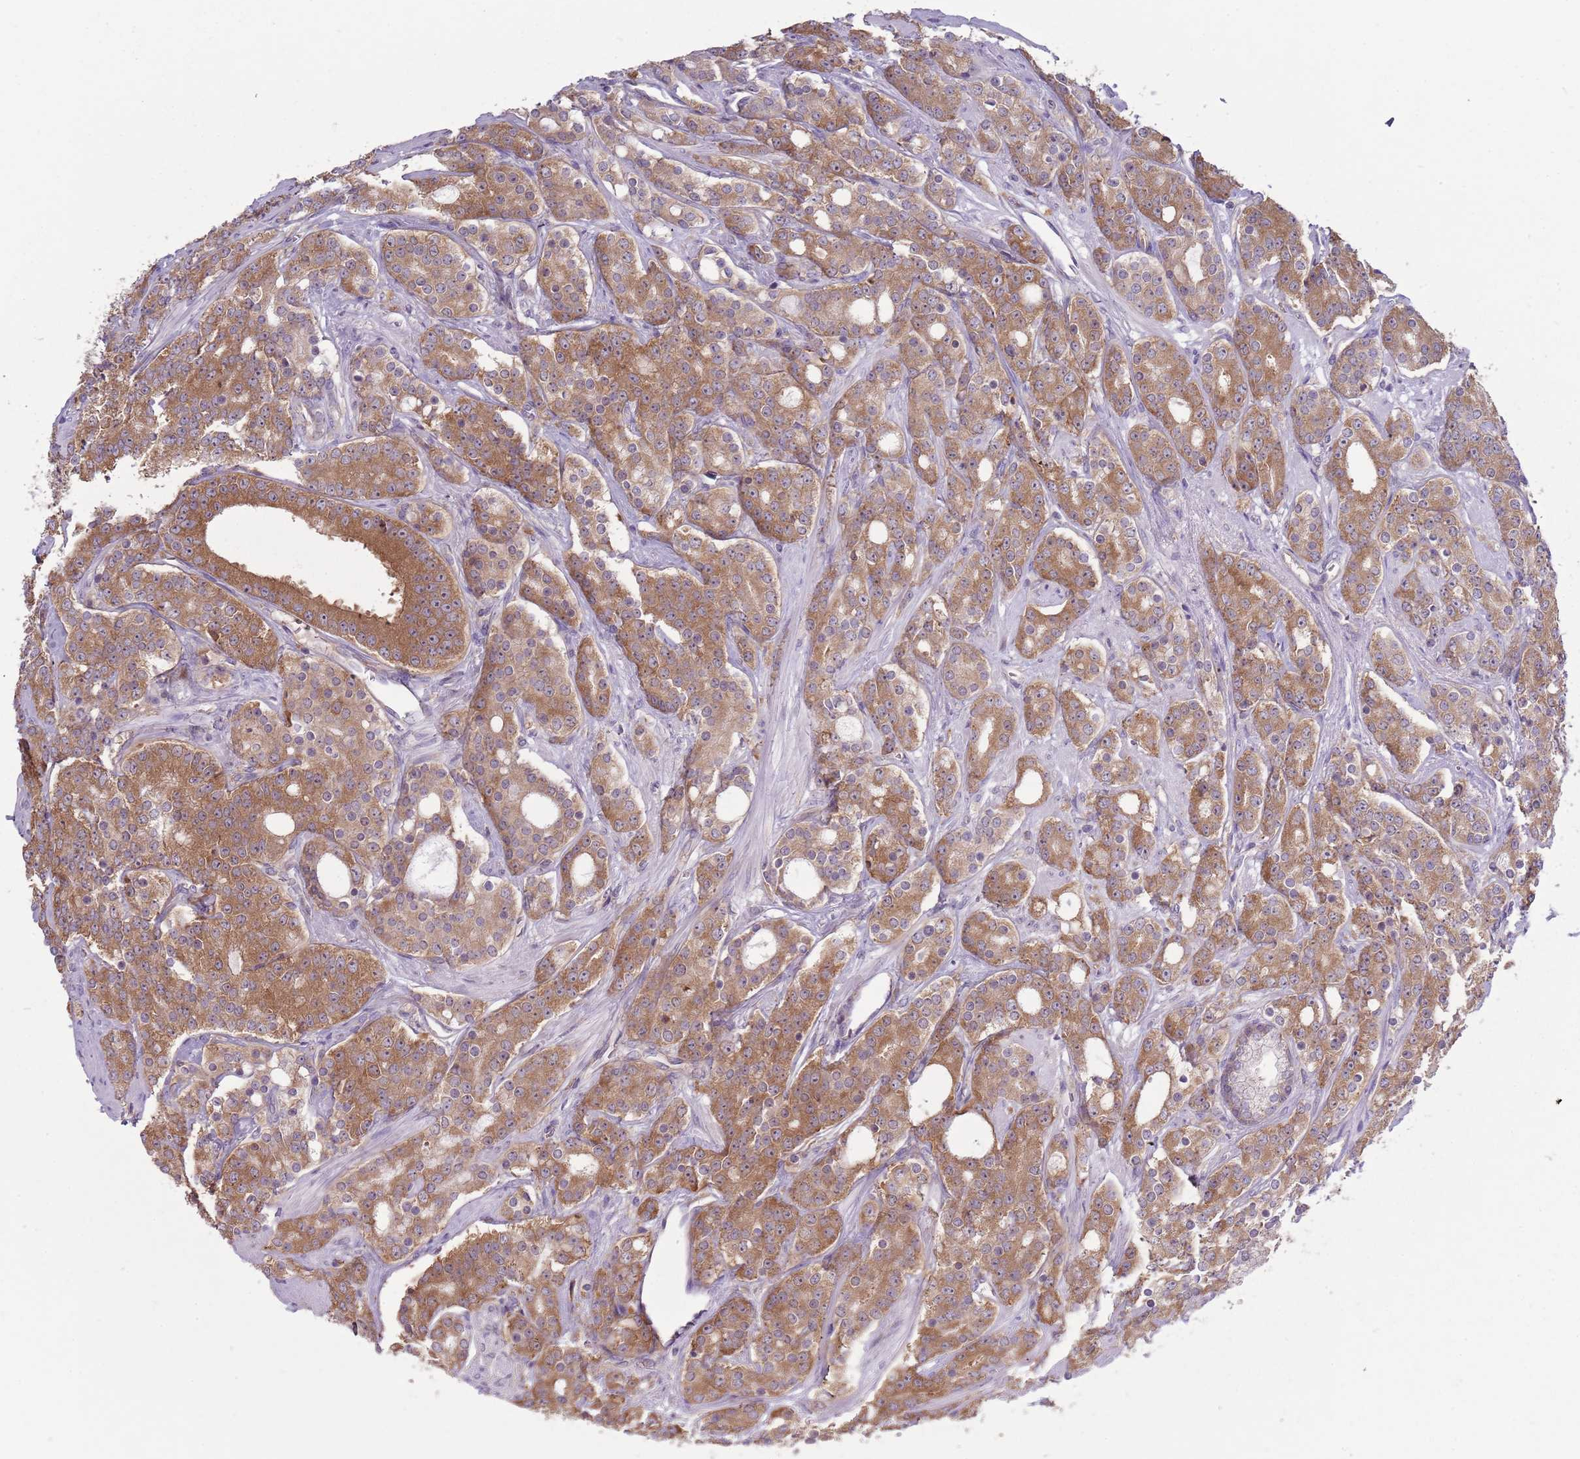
{"staining": {"intensity": "moderate", "quantity": ">75%", "location": "cytoplasmic/membranous"}, "tissue": "prostate cancer", "cell_type": "Tumor cells", "image_type": "cancer", "snomed": [{"axis": "morphology", "description": "Adenocarcinoma, High grade"}, {"axis": "topography", "description": "Prostate"}], "caption": "A brown stain labels moderate cytoplasmic/membranous expression of a protein in human prostate cancer tumor cells. The protein is shown in brown color, while the nuclei are stained blue.", "gene": "RPL17-C18orf32", "patient": {"sex": "male", "age": 62}}